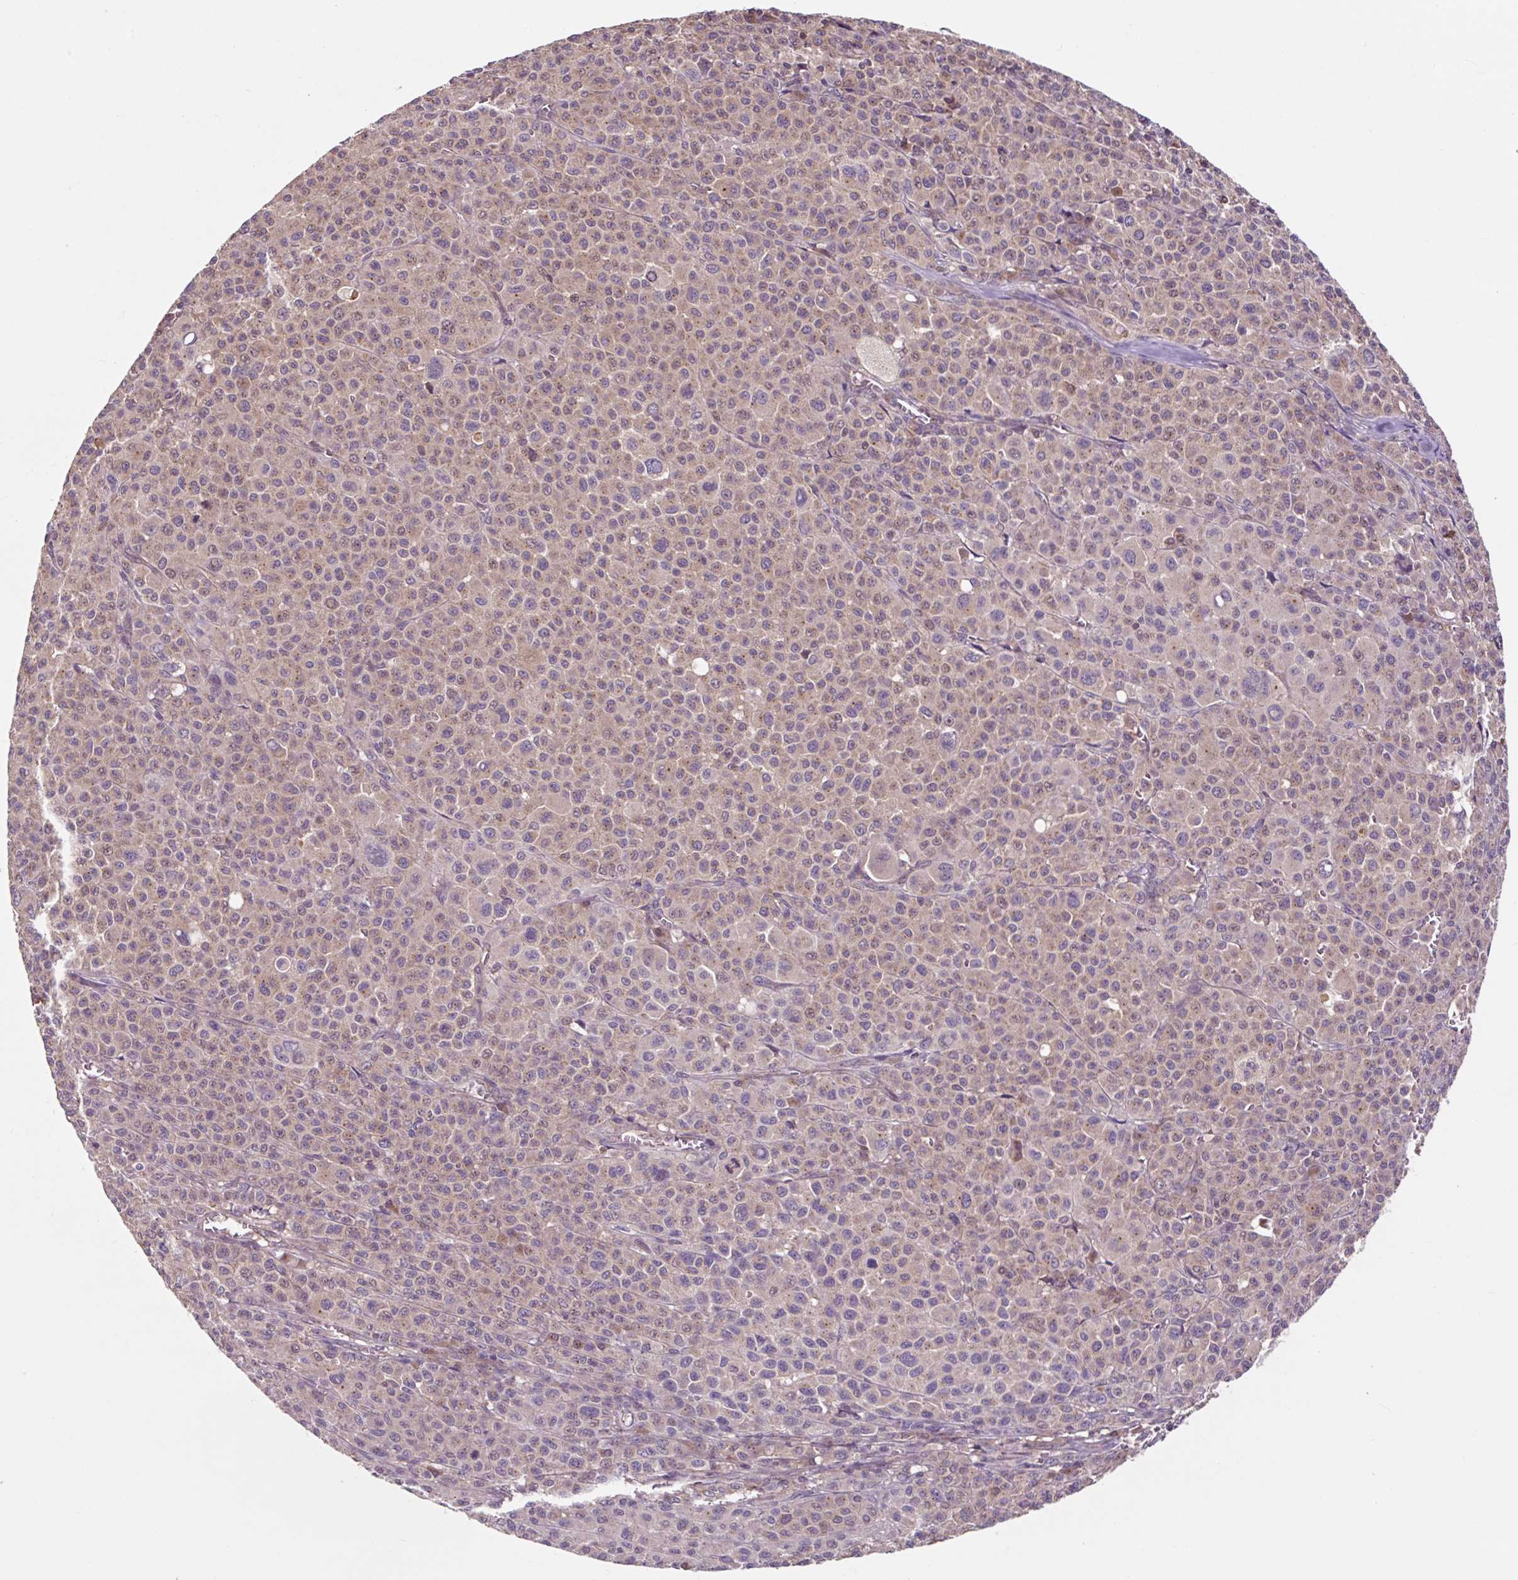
{"staining": {"intensity": "weak", "quantity": "25%-75%", "location": "cytoplasmic/membranous"}, "tissue": "melanoma", "cell_type": "Tumor cells", "image_type": "cancer", "snomed": [{"axis": "morphology", "description": "Malignant melanoma, Metastatic site"}, {"axis": "topography", "description": "Skin"}], "caption": "This micrograph demonstrates immunohistochemistry staining of human malignant melanoma (metastatic site), with low weak cytoplasmic/membranous expression in about 25%-75% of tumor cells.", "gene": "MMS19", "patient": {"sex": "female", "age": 74}}